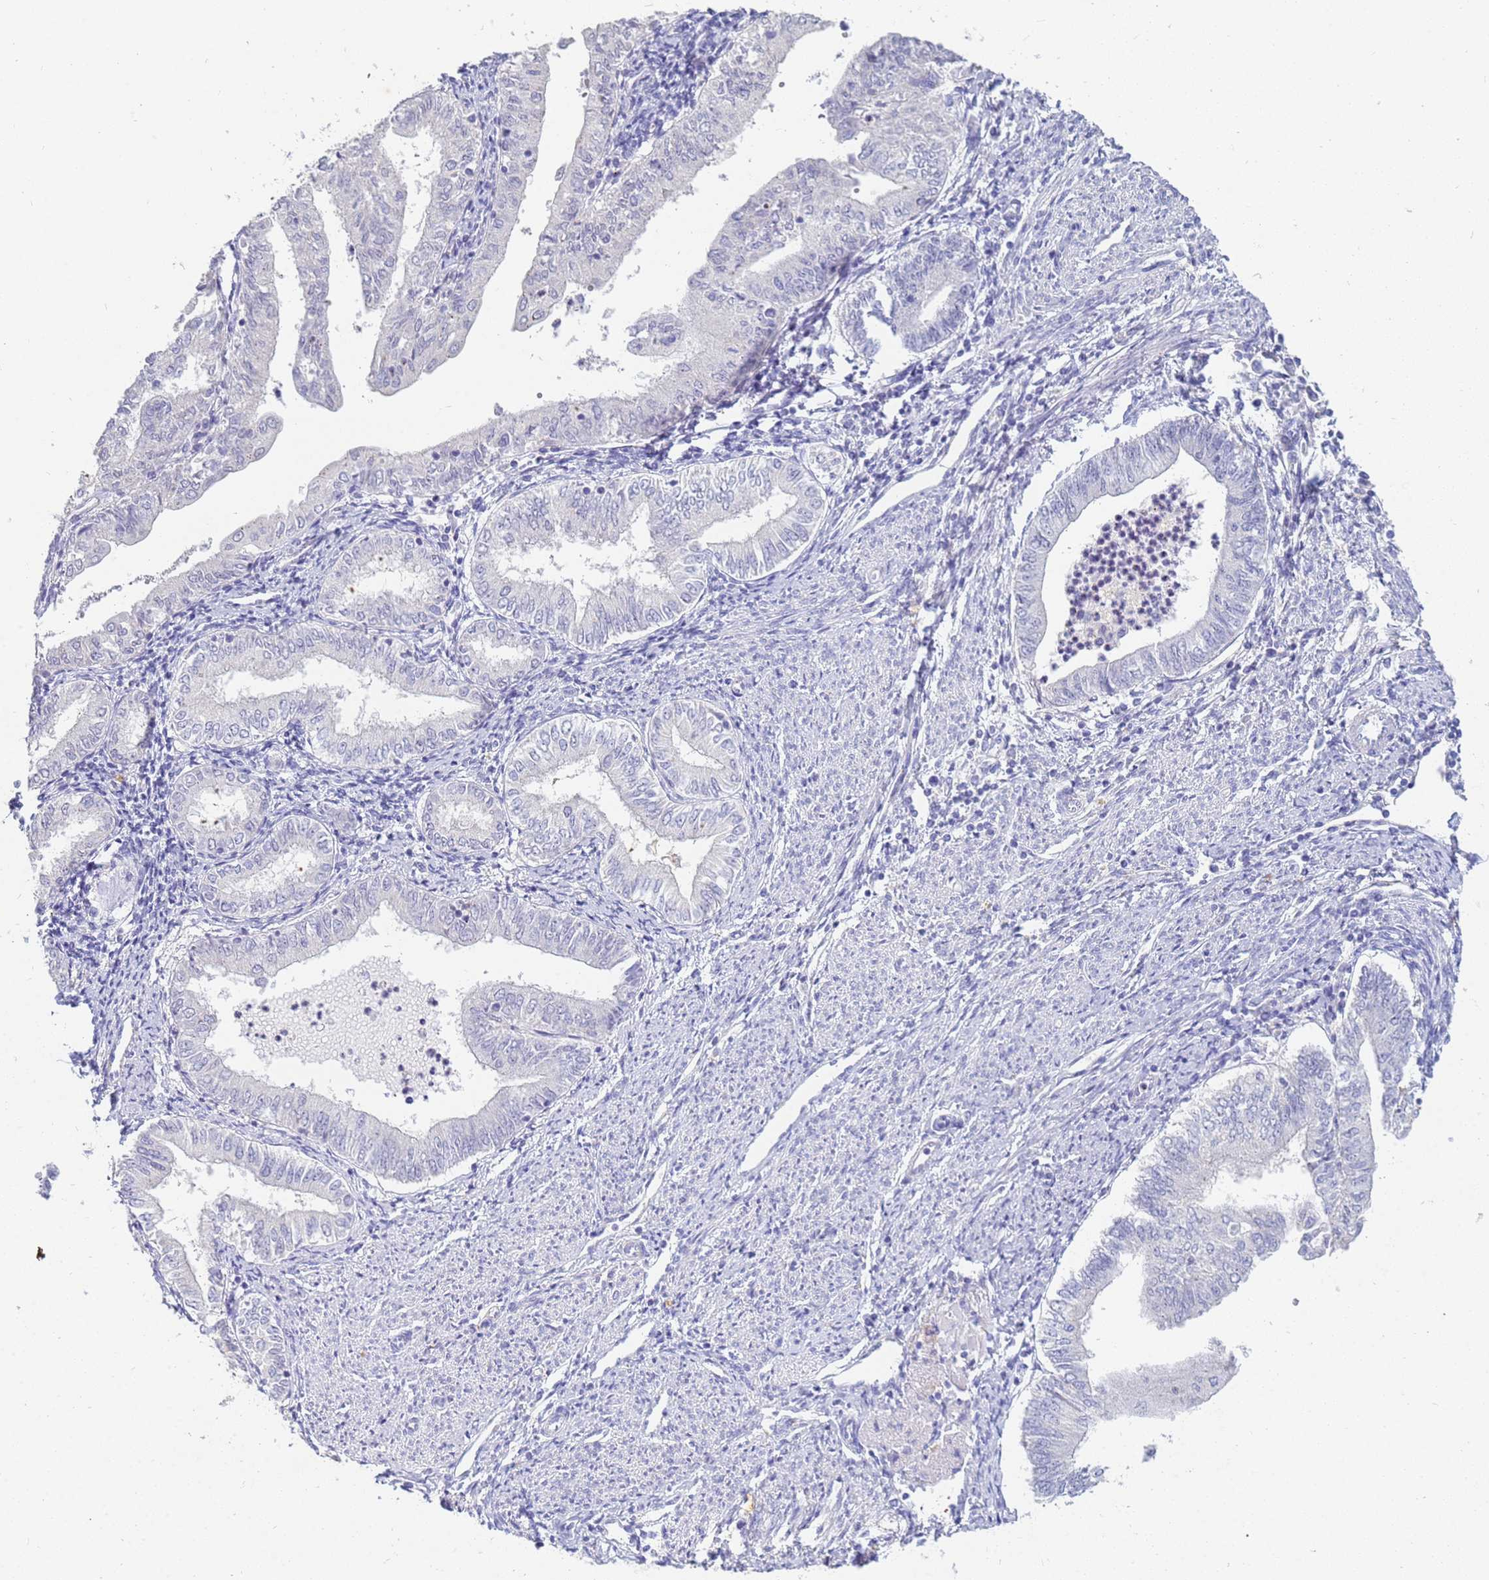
{"staining": {"intensity": "negative", "quantity": "none", "location": "none"}, "tissue": "endometrial cancer", "cell_type": "Tumor cells", "image_type": "cancer", "snomed": [{"axis": "morphology", "description": "Adenocarcinoma, NOS"}, {"axis": "topography", "description": "Endometrium"}], "caption": "Tumor cells show no significant positivity in endometrial cancer (adenocarcinoma).", "gene": "B3GNT8", "patient": {"sex": "female", "age": 66}}